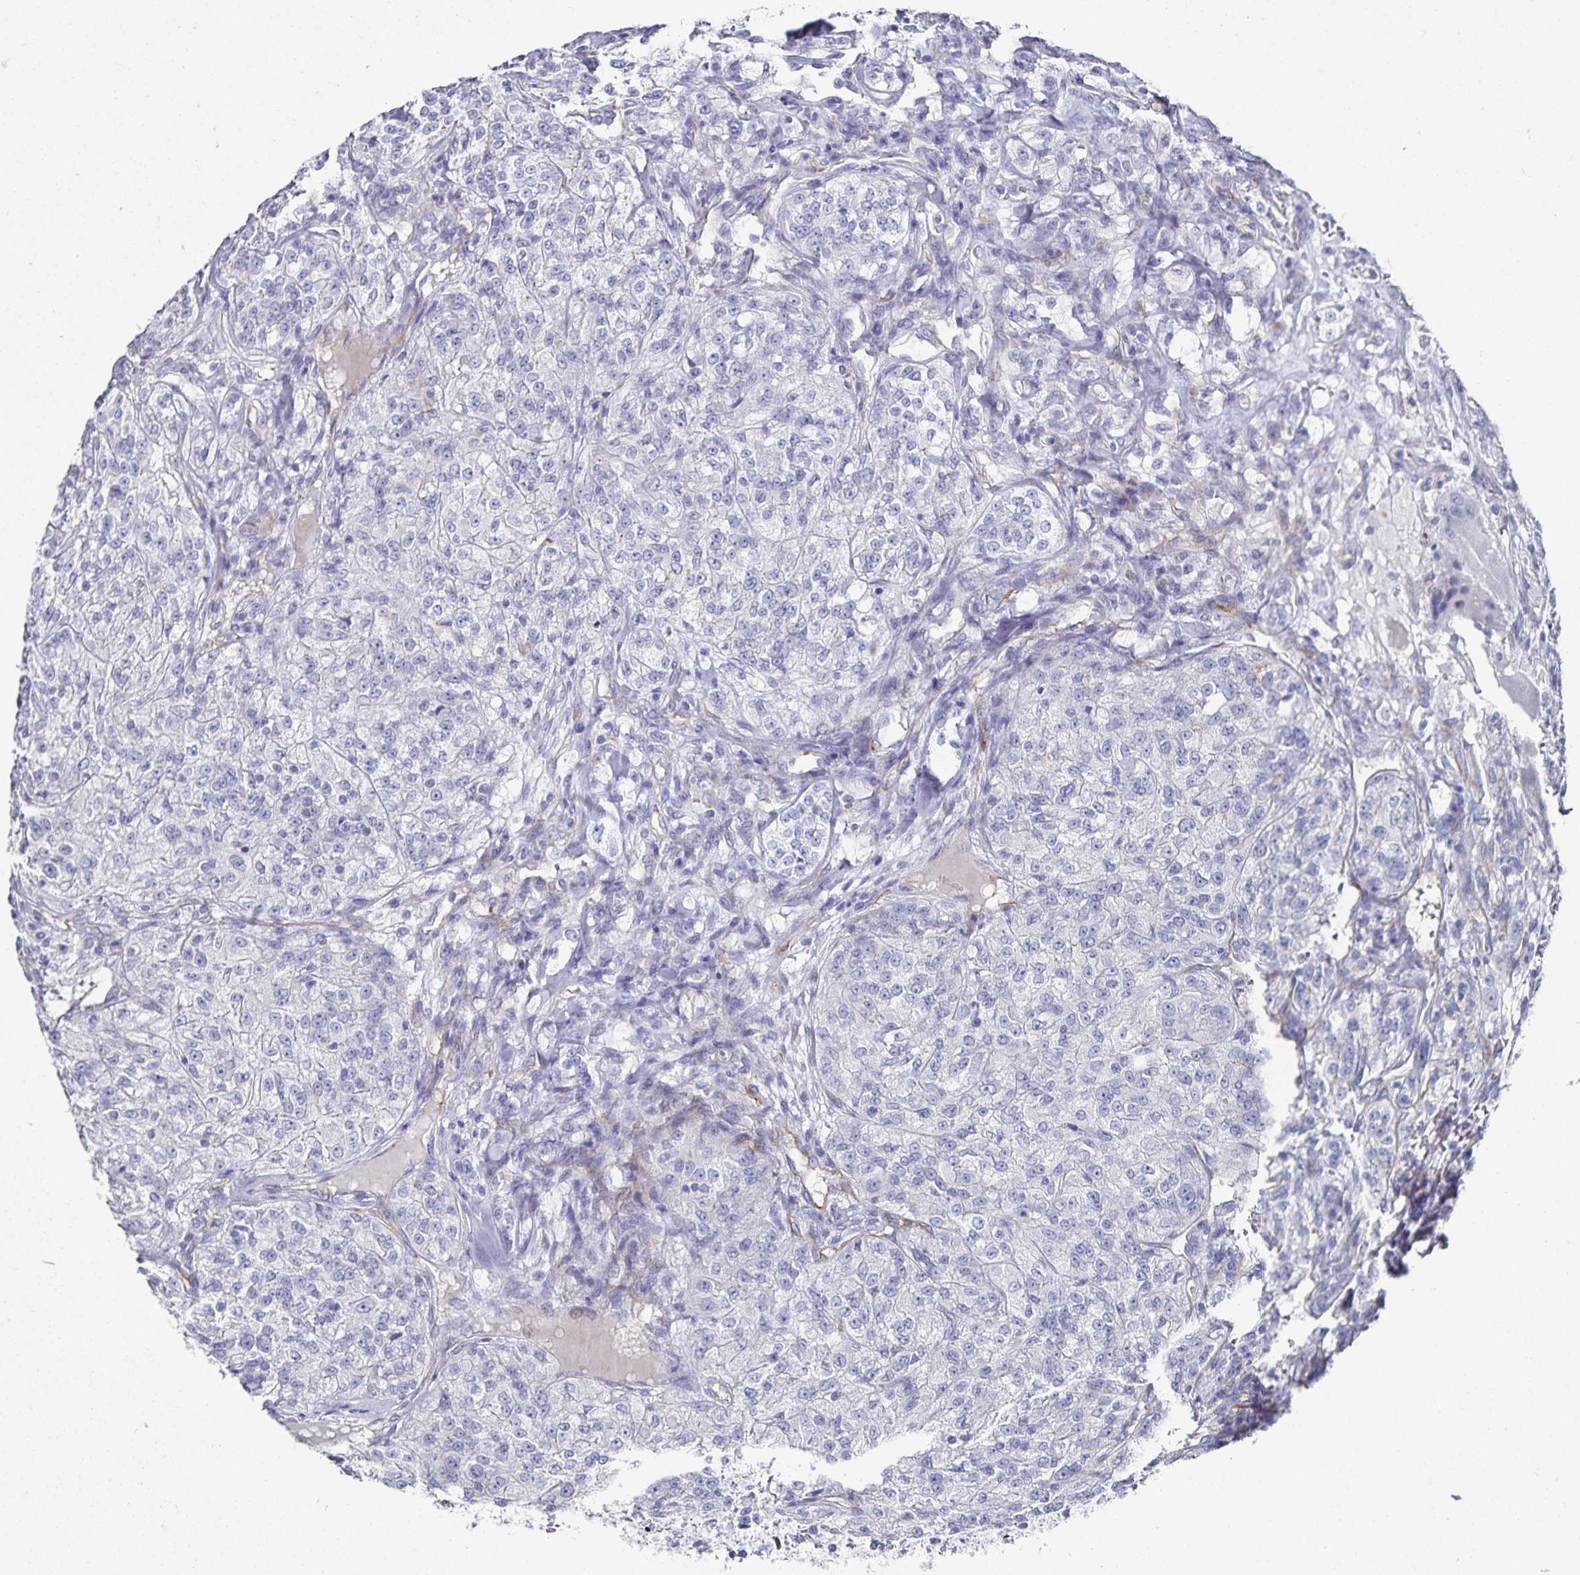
{"staining": {"intensity": "negative", "quantity": "none", "location": "none"}, "tissue": "renal cancer", "cell_type": "Tumor cells", "image_type": "cancer", "snomed": [{"axis": "morphology", "description": "Adenocarcinoma, NOS"}, {"axis": "topography", "description": "Kidney"}], "caption": "A micrograph of human adenocarcinoma (renal) is negative for staining in tumor cells. (DAB immunohistochemistry visualized using brightfield microscopy, high magnification).", "gene": "PODXL", "patient": {"sex": "female", "age": 63}}